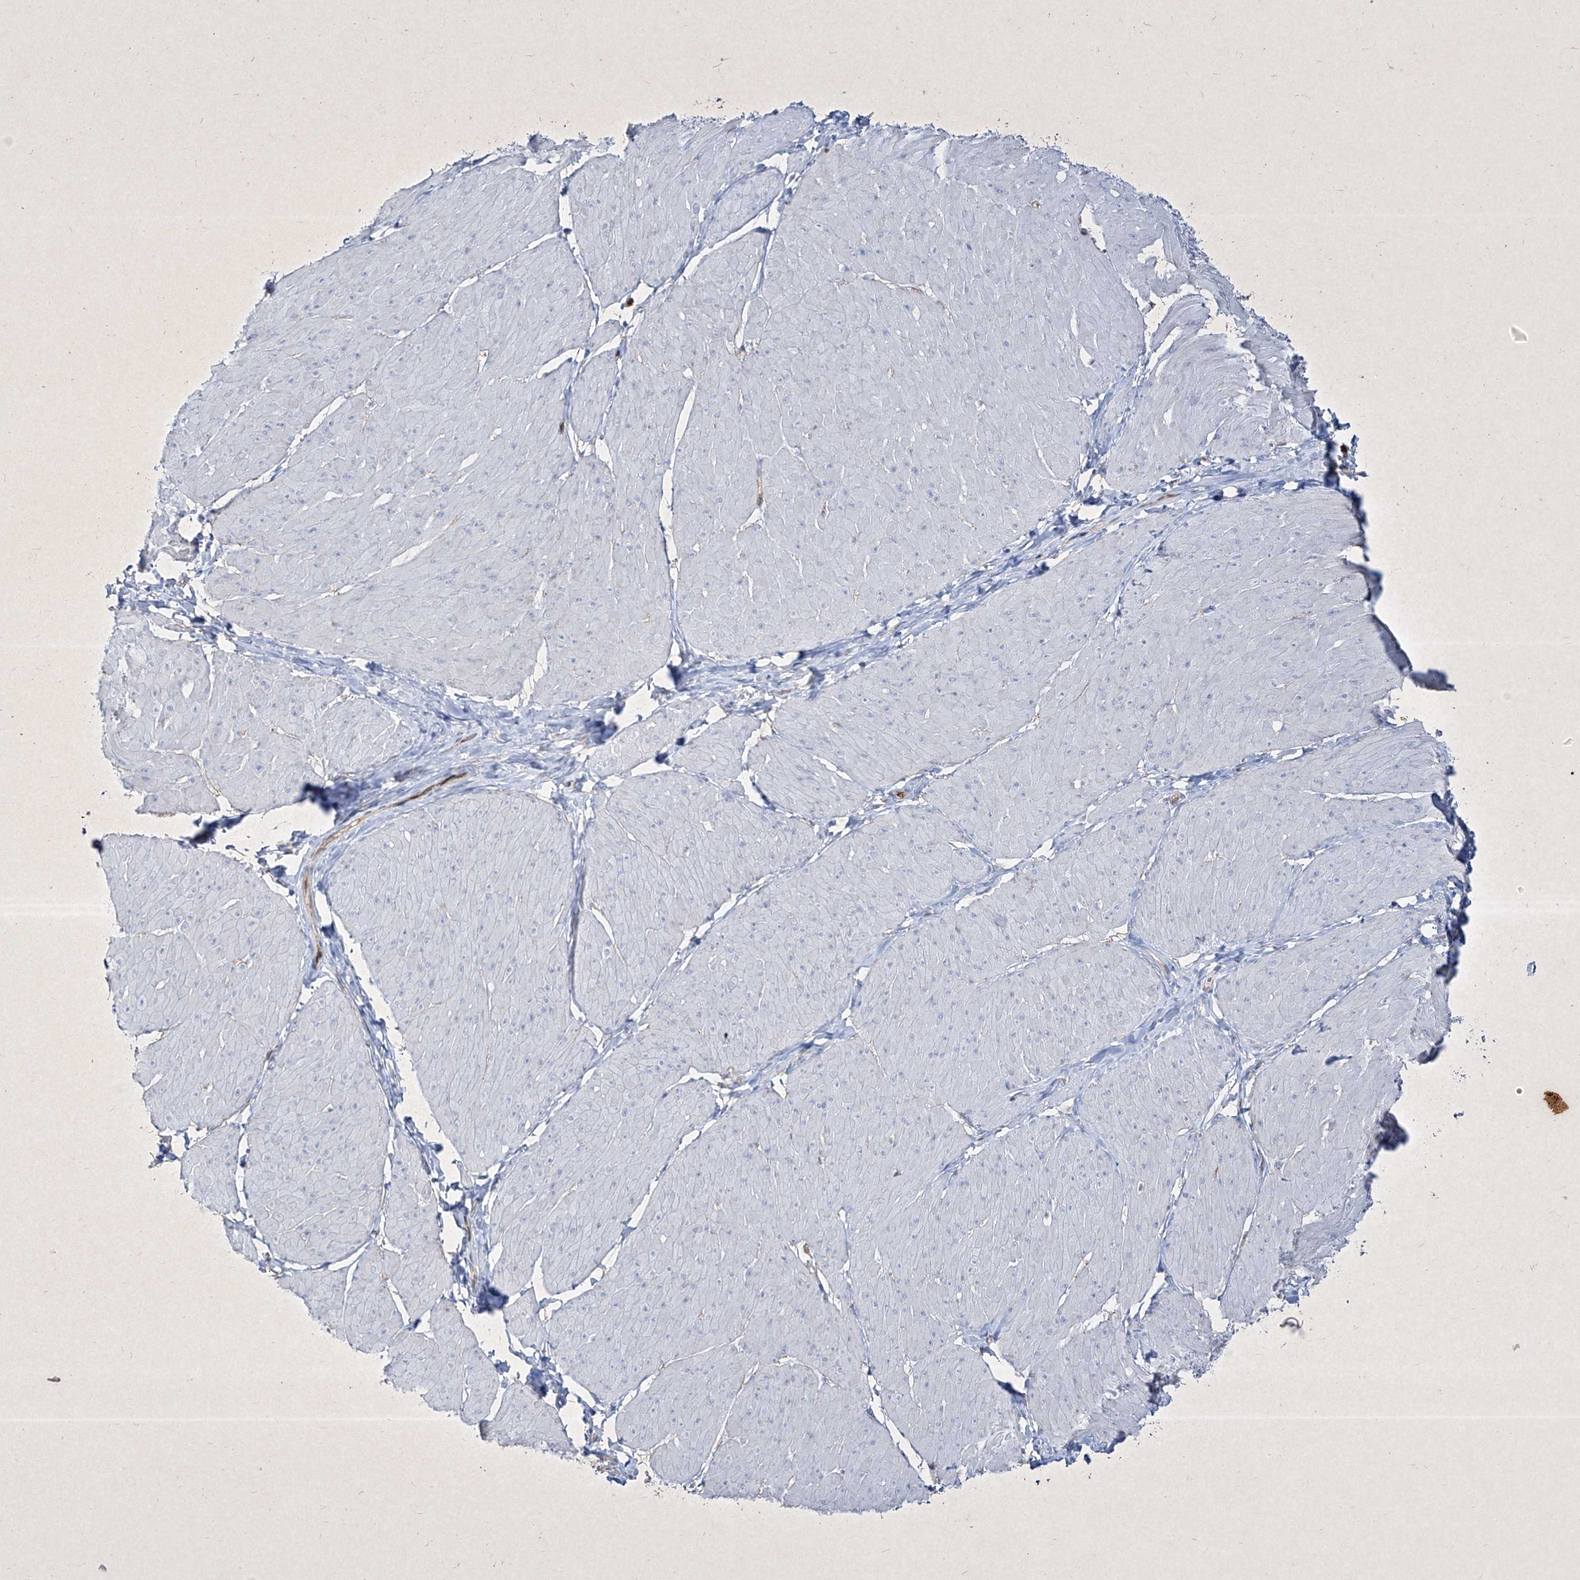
{"staining": {"intensity": "weak", "quantity": "<25%", "location": "cytoplasmic/membranous"}, "tissue": "smooth muscle", "cell_type": "Smooth muscle cells", "image_type": "normal", "snomed": [{"axis": "morphology", "description": "Urothelial carcinoma, High grade"}, {"axis": "topography", "description": "Urinary bladder"}], "caption": "This is an immunohistochemistry image of normal smooth muscle. There is no positivity in smooth muscle cells.", "gene": "PSMB10", "patient": {"sex": "male", "age": 46}}